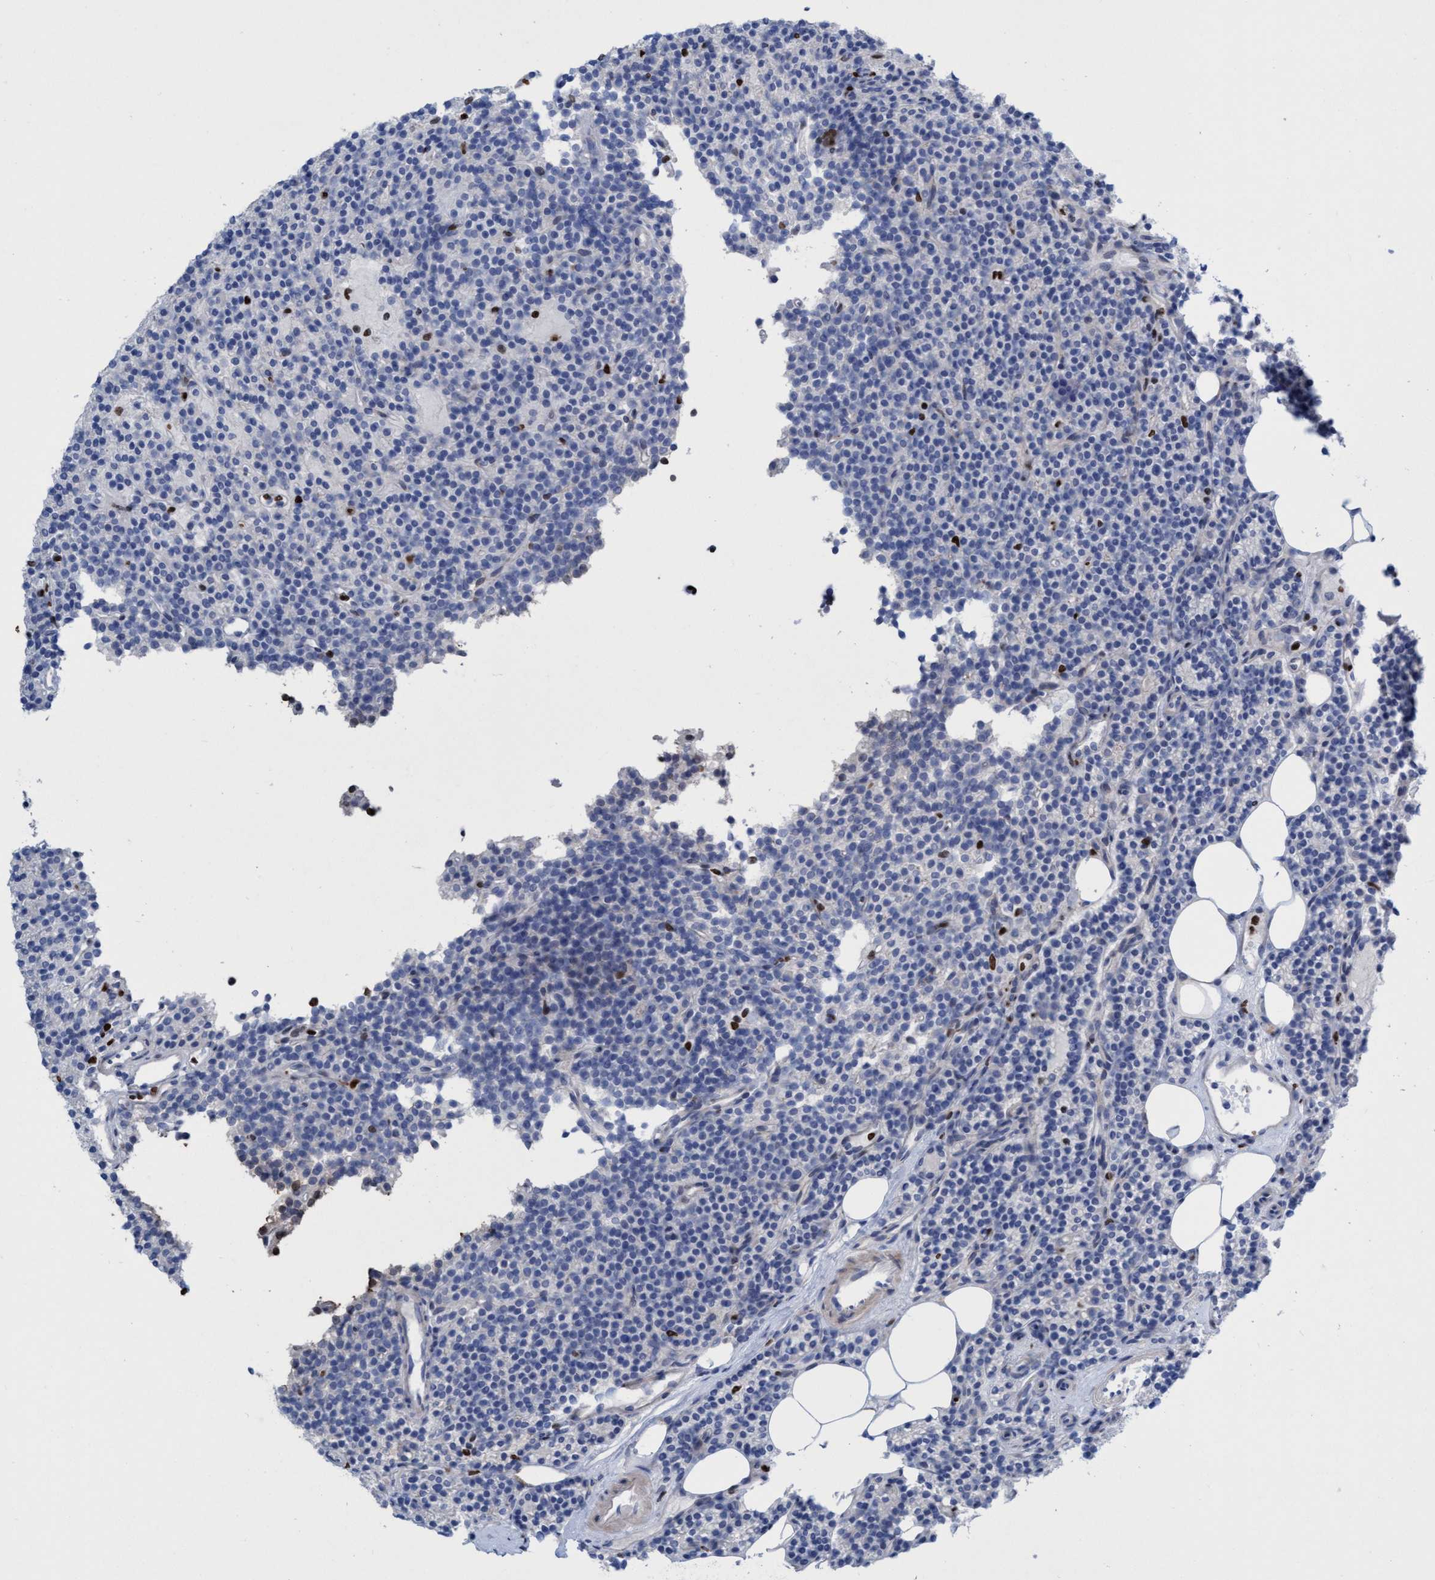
{"staining": {"intensity": "moderate", "quantity": "<25%", "location": "nuclear"}, "tissue": "parathyroid gland", "cell_type": "Glandular cells", "image_type": "normal", "snomed": [{"axis": "morphology", "description": "Normal tissue, NOS"}, {"axis": "topography", "description": "Parathyroid gland"}], "caption": "A high-resolution histopathology image shows IHC staining of benign parathyroid gland, which shows moderate nuclear staining in approximately <25% of glandular cells. (brown staining indicates protein expression, while blue staining denotes nuclei).", "gene": "CBX2", "patient": {"sex": "male", "age": 75}}